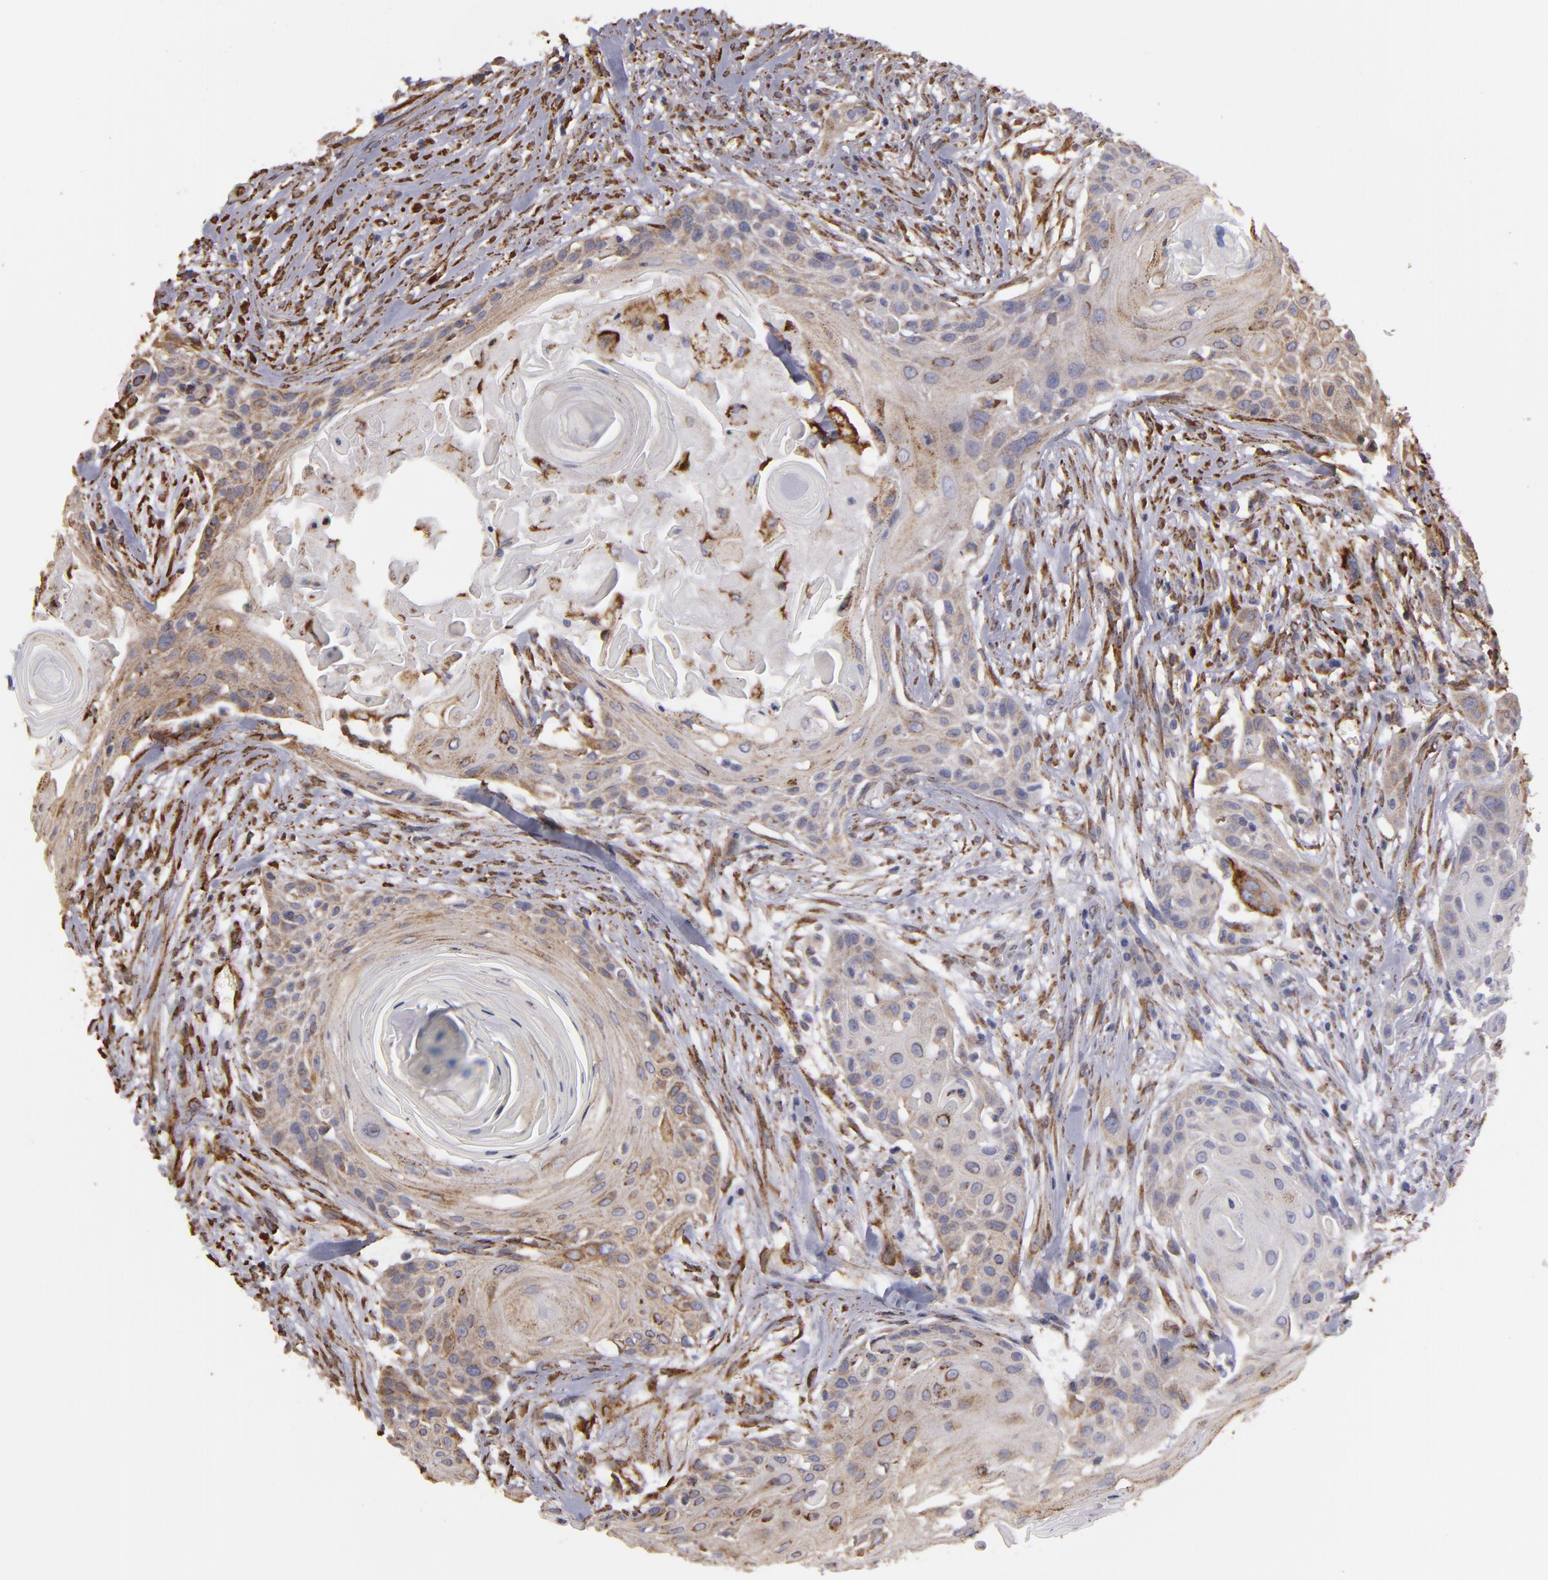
{"staining": {"intensity": "weak", "quantity": "25%-75%", "location": "cytoplasmic/membranous"}, "tissue": "head and neck cancer", "cell_type": "Tumor cells", "image_type": "cancer", "snomed": [{"axis": "morphology", "description": "Squamous cell carcinoma, NOS"}, {"axis": "morphology", "description": "Squamous cell carcinoma, metastatic, NOS"}, {"axis": "topography", "description": "Lymph node"}, {"axis": "topography", "description": "Salivary gland"}, {"axis": "topography", "description": "Head-Neck"}], "caption": "A high-resolution histopathology image shows immunohistochemistry staining of head and neck metastatic squamous cell carcinoma, which reveals weak cytoplasmic/membranous expression in approximately 25%-75% of tumor cells. The staining was performed using DAB (3,3'-diaminobenzidine) to visualize the protein expression in brown, while the nuclei were stained in blue with hematoxylin (Magnification: 20x).", "gene": "CYB5R3", "patient": {"sex": "female", "age": 74}}